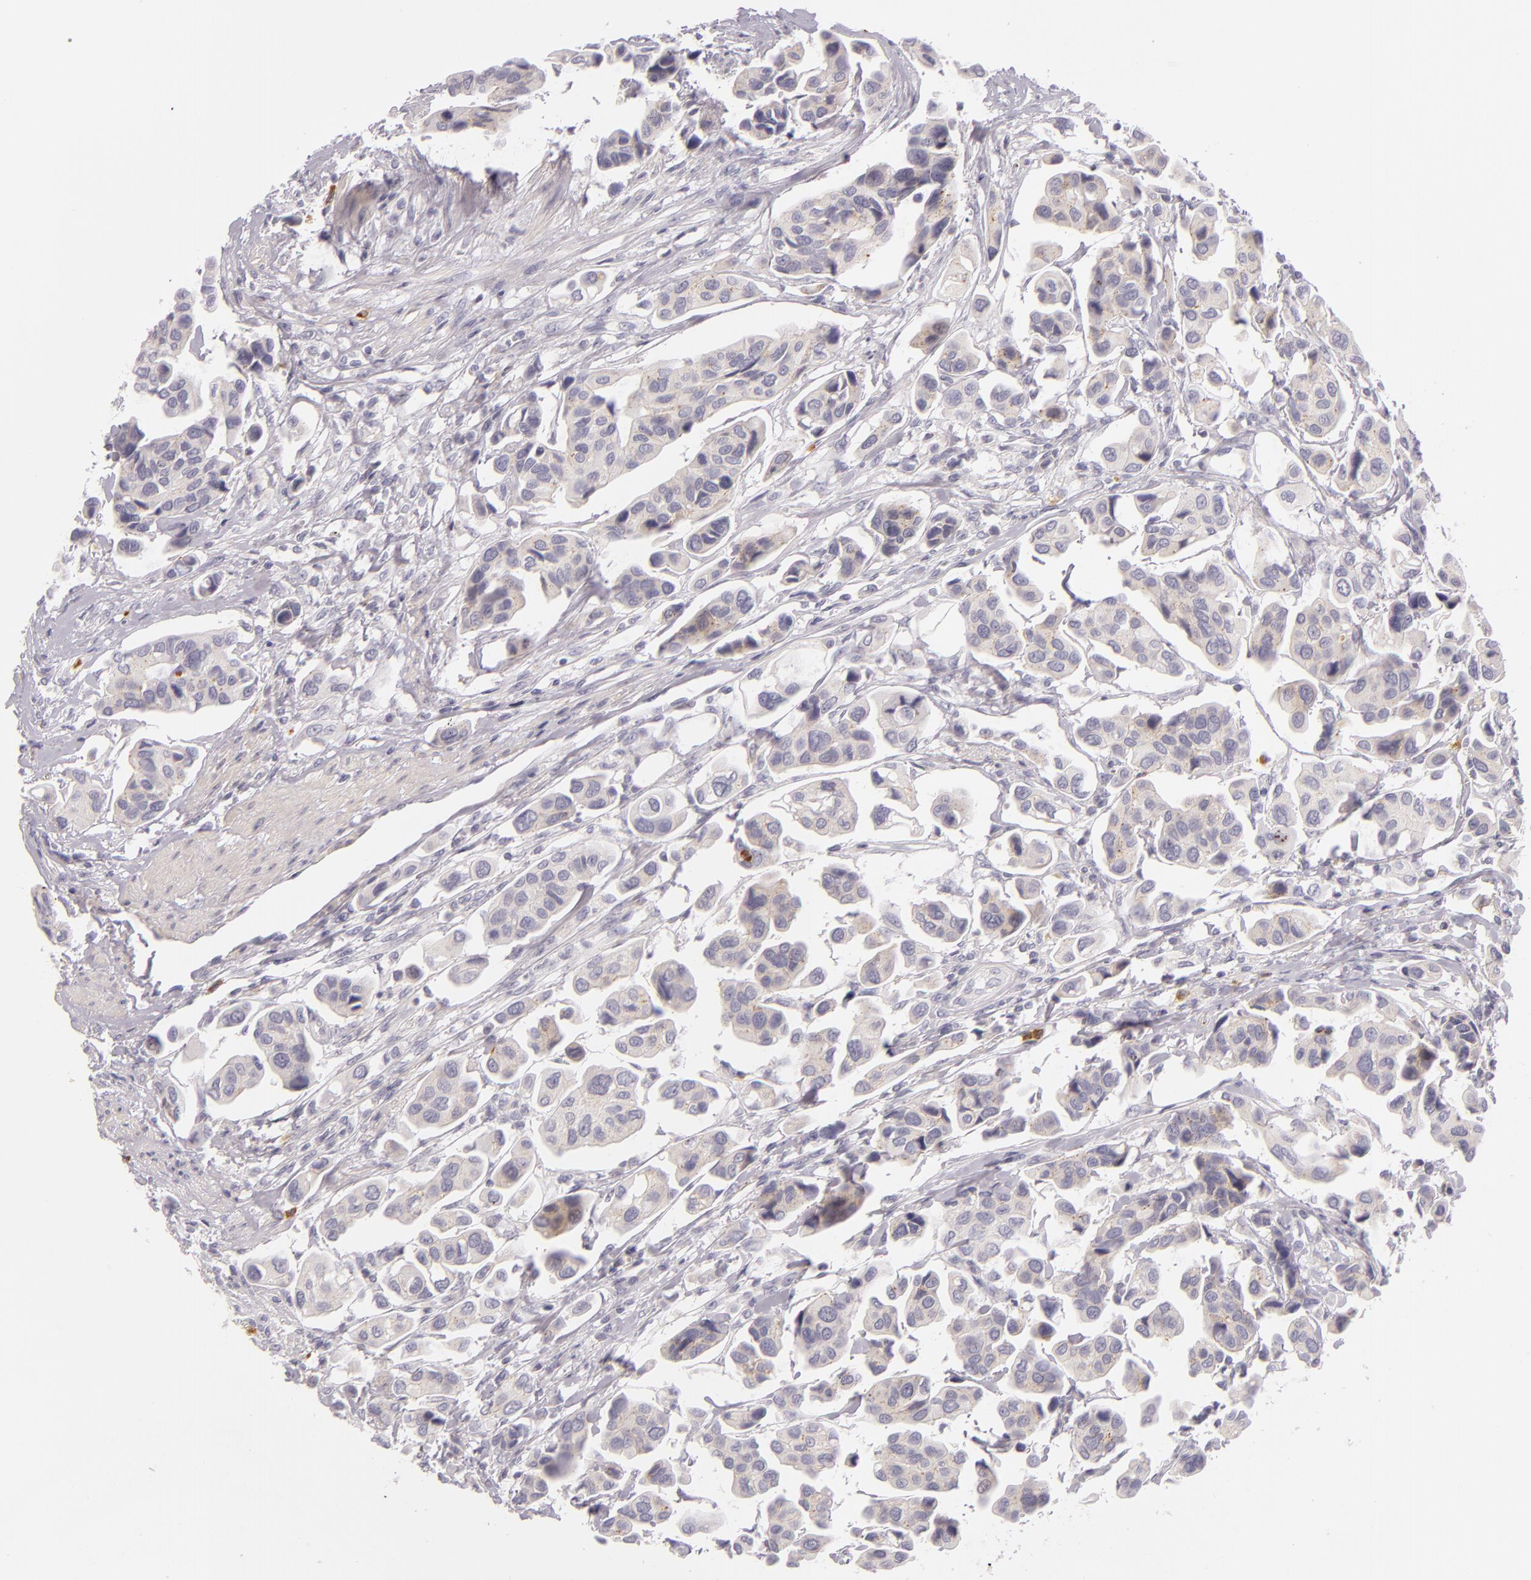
{"staining": {"intensity": "negative", "quantity": "none", "location": "none"}, "tissue": "urothelial cancer", "cell_type": "Tumor cells", "image_type": "cancer", "snomed": [{"axis": "morphology", "description": "Adenocarcinoma, NOS"}, {"axis": "topography", "description": "Urinary bladder"}], "caption": "This image is of urothelial cancer stained with immunohistochemistry (IHC) to label a protein in brown with the nuclei are counter-stained blue. There is no expression in tumor cells.", "gene": "FAM181A", "patient": {"sex": "male", "age": 61}}